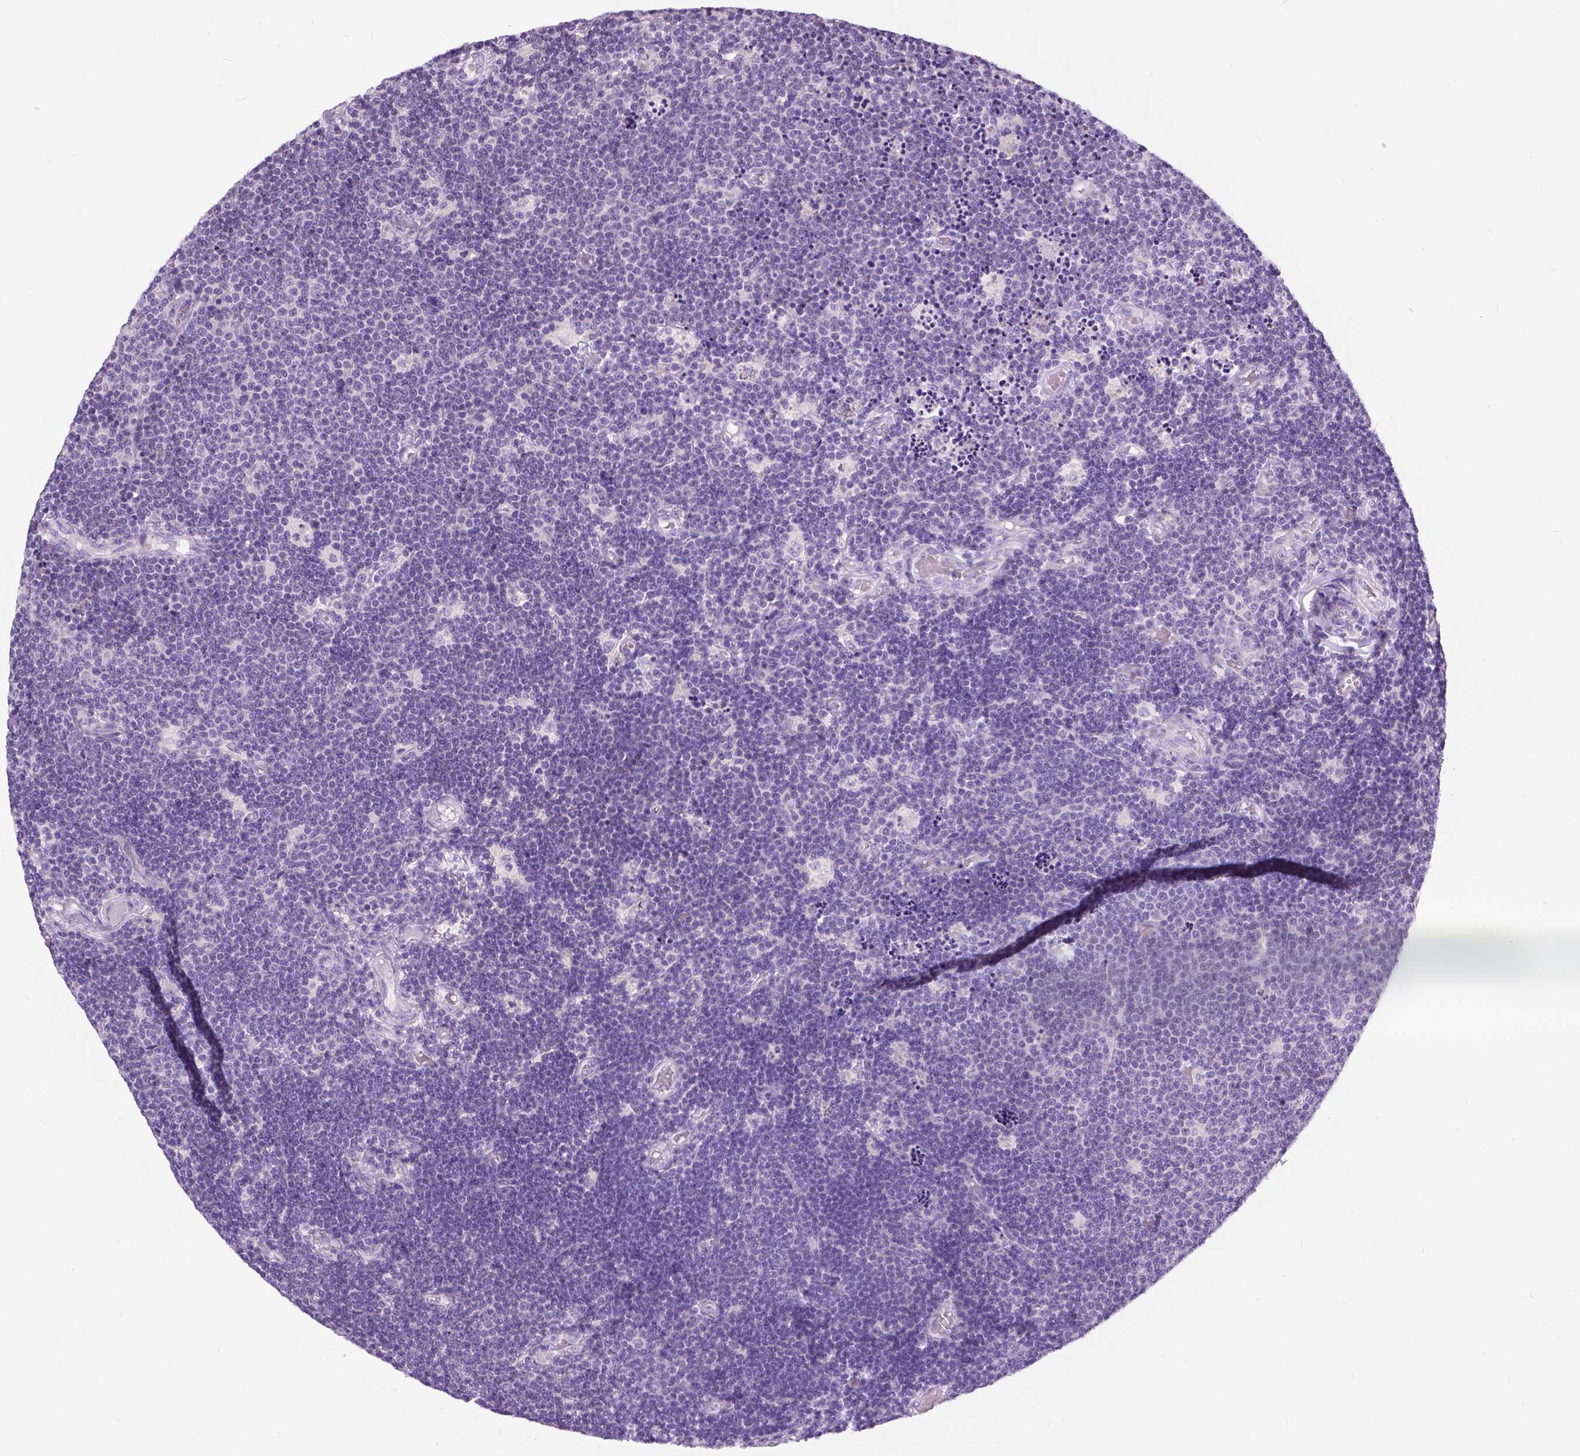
{"staining": {"intensity": "negative", "quantity": "none", "location": "none"}, "tissue": "lymphoma", "cell_type": "Tumor cells", "image_type": "cancer", "snomed": [{"axis": "morphology", "description": "Malignant lymphoma, non-Hodgkin's type, Low grade"}, {"axis": "topography", "description": "Brain"}], "caption": "There is no significant expression in tumor cells of lymphoma.", "gene": "TP53TG5", "patient": {"sex": "female", "age": 66}}